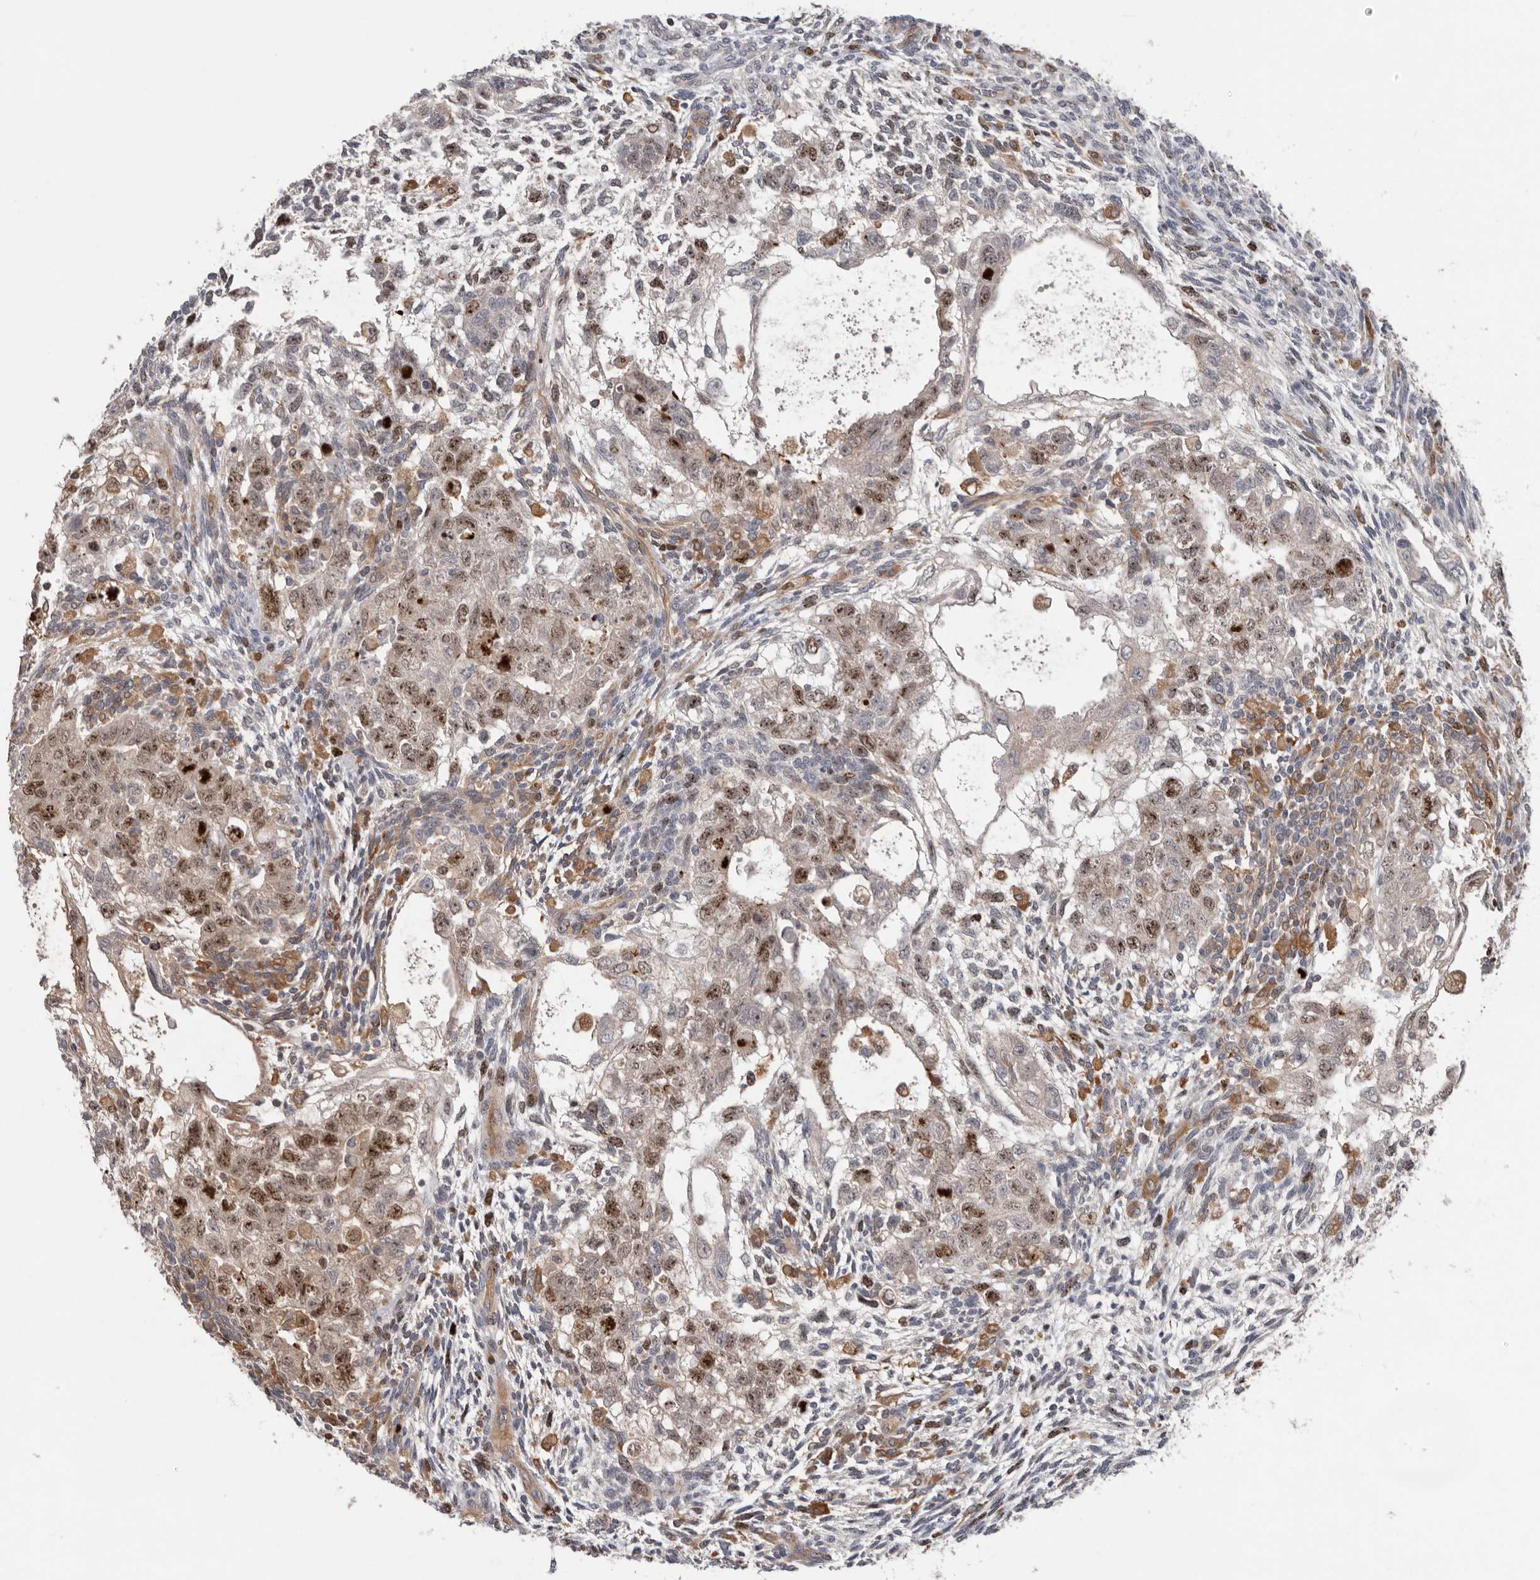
{"staining": {"intensity": "moderate", "quantity": ">75%", "location": "nuclear"}, "tissue": "testis cancer", "cell_type": "Tumor cells", "image_type": "cancer", "snomed": [{"axis": "morphology", "description": "Carcinoma, Embryonal, NOS"}, {"axis": "topography", "description": "Testis"}], "caption": "IHC of embryonal carcinoma (testis) exhibits medium levels of moderate nuclear staining in approximately >75% of tumor cells. The staining is performed using DAB (3,3'-diaminobenzidine) brown chromogen to label protein expression. The nuclei are counter-stained blue using hematoxylin.", "gene": "CDCA8", "patient": {"sex": "male", "age": 37}}